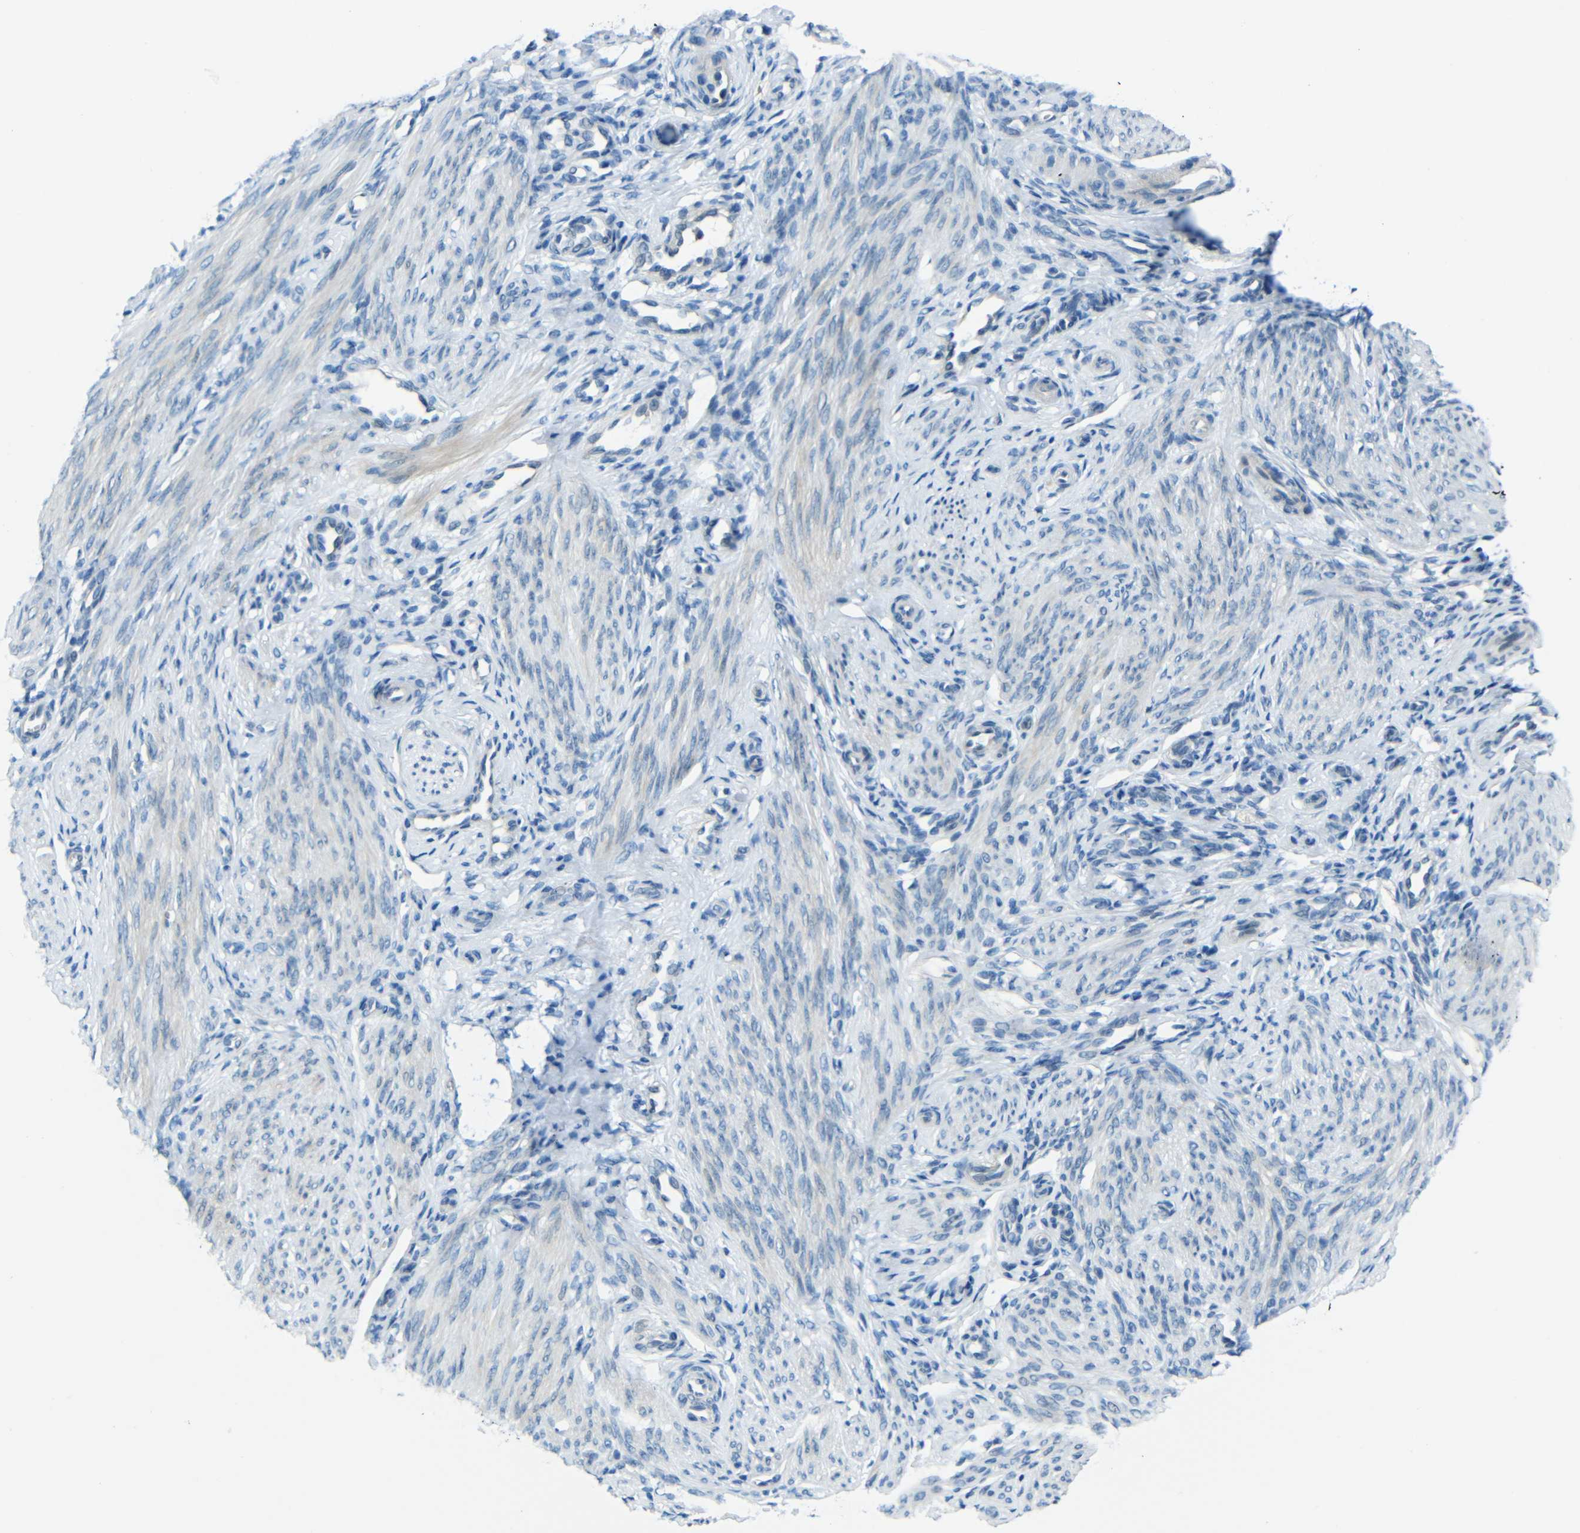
{"staining": {"intensity": "negative", "quantity": "none", "location": "none"}, "tissue": "endometrium", "cell_type": "Cells in endometrial stroma", "image_type": "normal", "snomed": [{"axis": "morphology", "description": "Normal tissue, NOS"}, {"axis": "topography", "description": "Endometrium"}], "caption": "Immunohistochemical staining of normal endometrium displays no significant staining in cells in endometrial stroma. (Stains: DAB (3,3'-diaminobenzidine) IHC with hematoxylin counter stain, Microscopy: brightfield microscopy at high magnification).", "gene": "ANKRD22", "patient": {"sex": "female", "age": 27}}